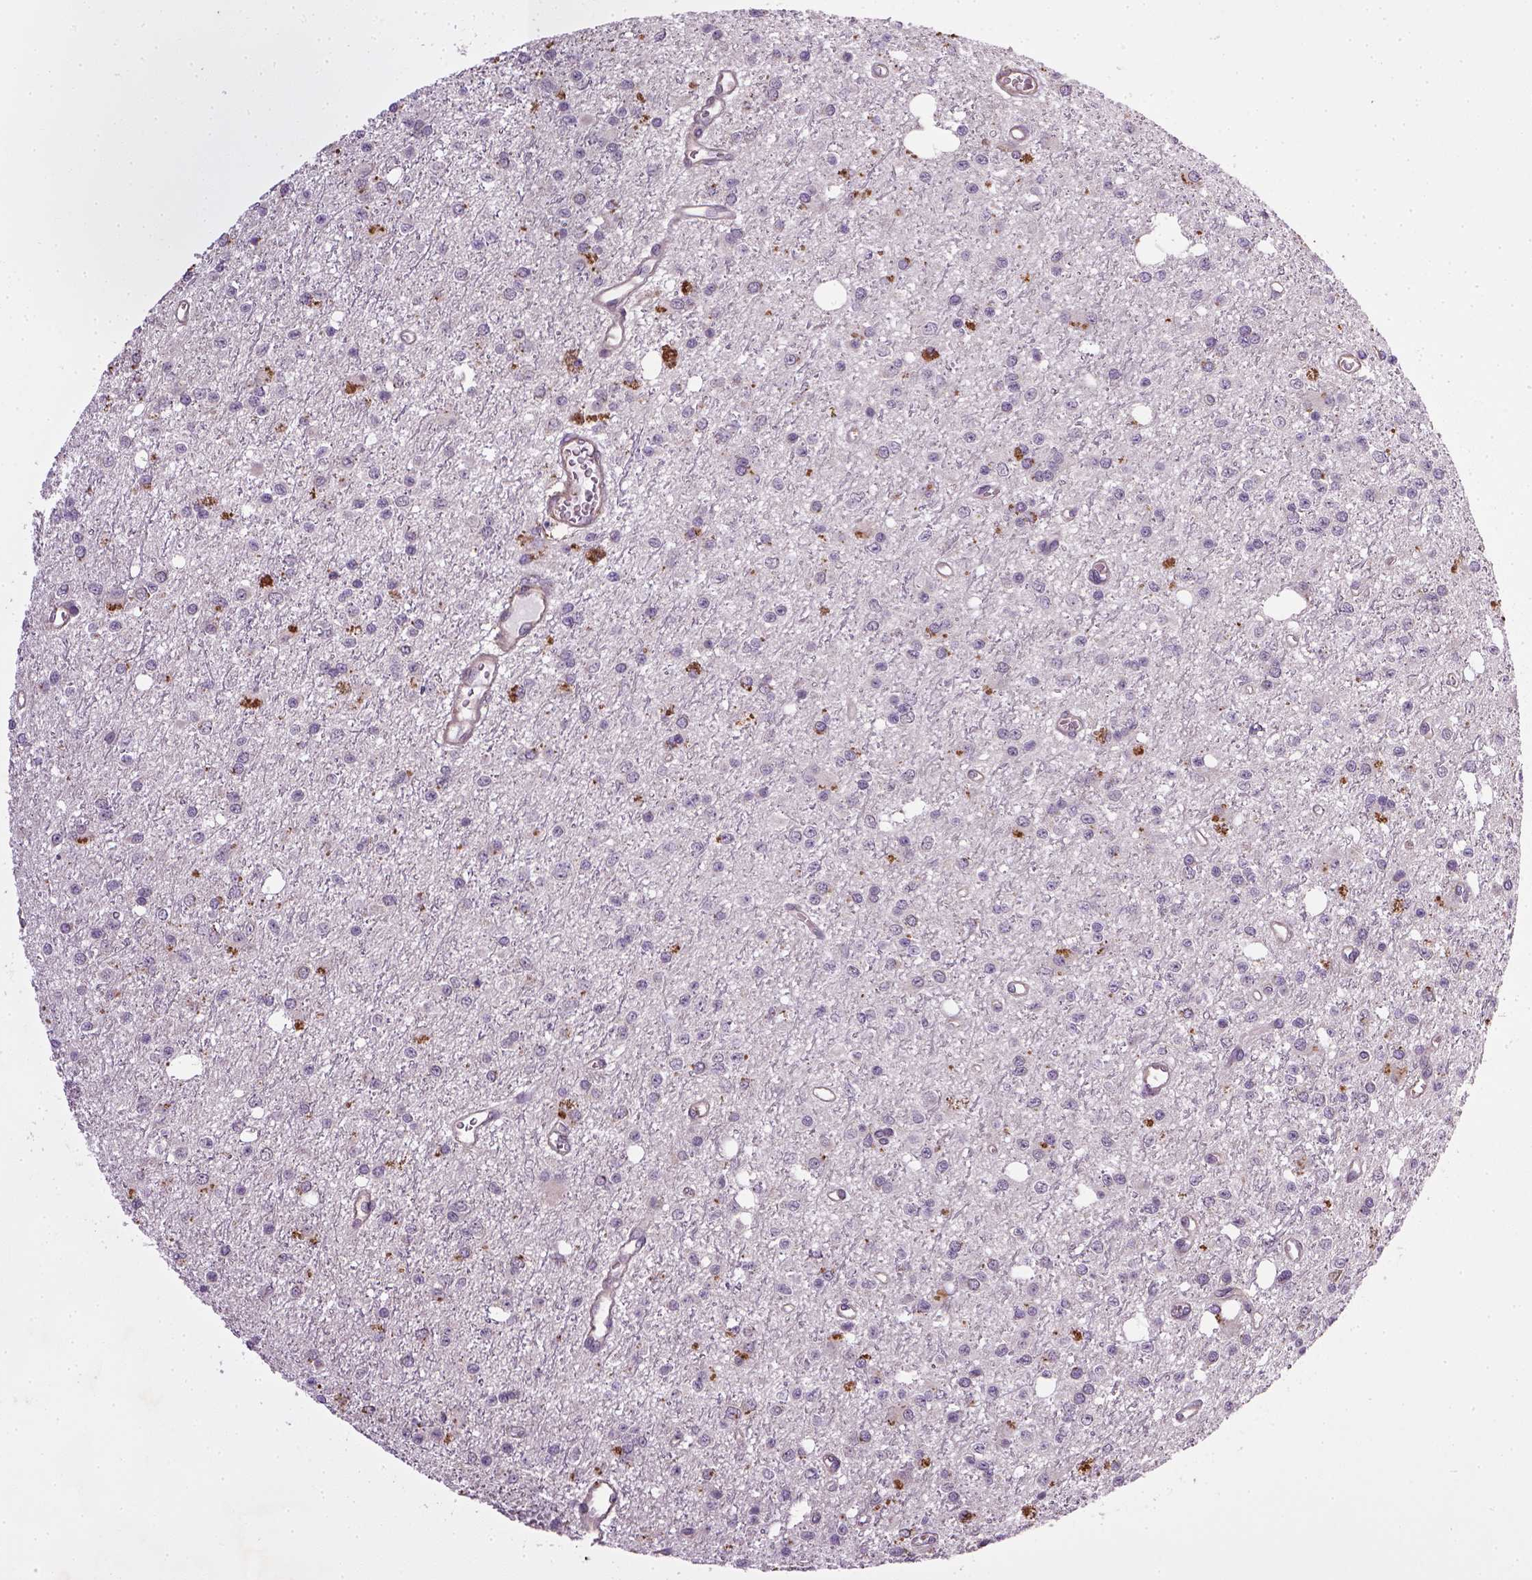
{"staining": {"intensity": "negative", "quantity": "none", "location": "none"}, "tissue": "glioma", "cell_type": "Tumor cells", "image_type": "cancer", "snomed": [{"axis": "morphology", "description": "Glioma, malignant, Low grade"}, {"axis": "topography", "description": "Brain"}], "caption": "The image shows no significant expression in tumor cells of malignant low-grade glioma. (Brightfield microscopy of DAB immunohistochemistry (IHC) at high magnification).", "gene": "TPRG1", "patient": {"sex": "female", "age": 45}}